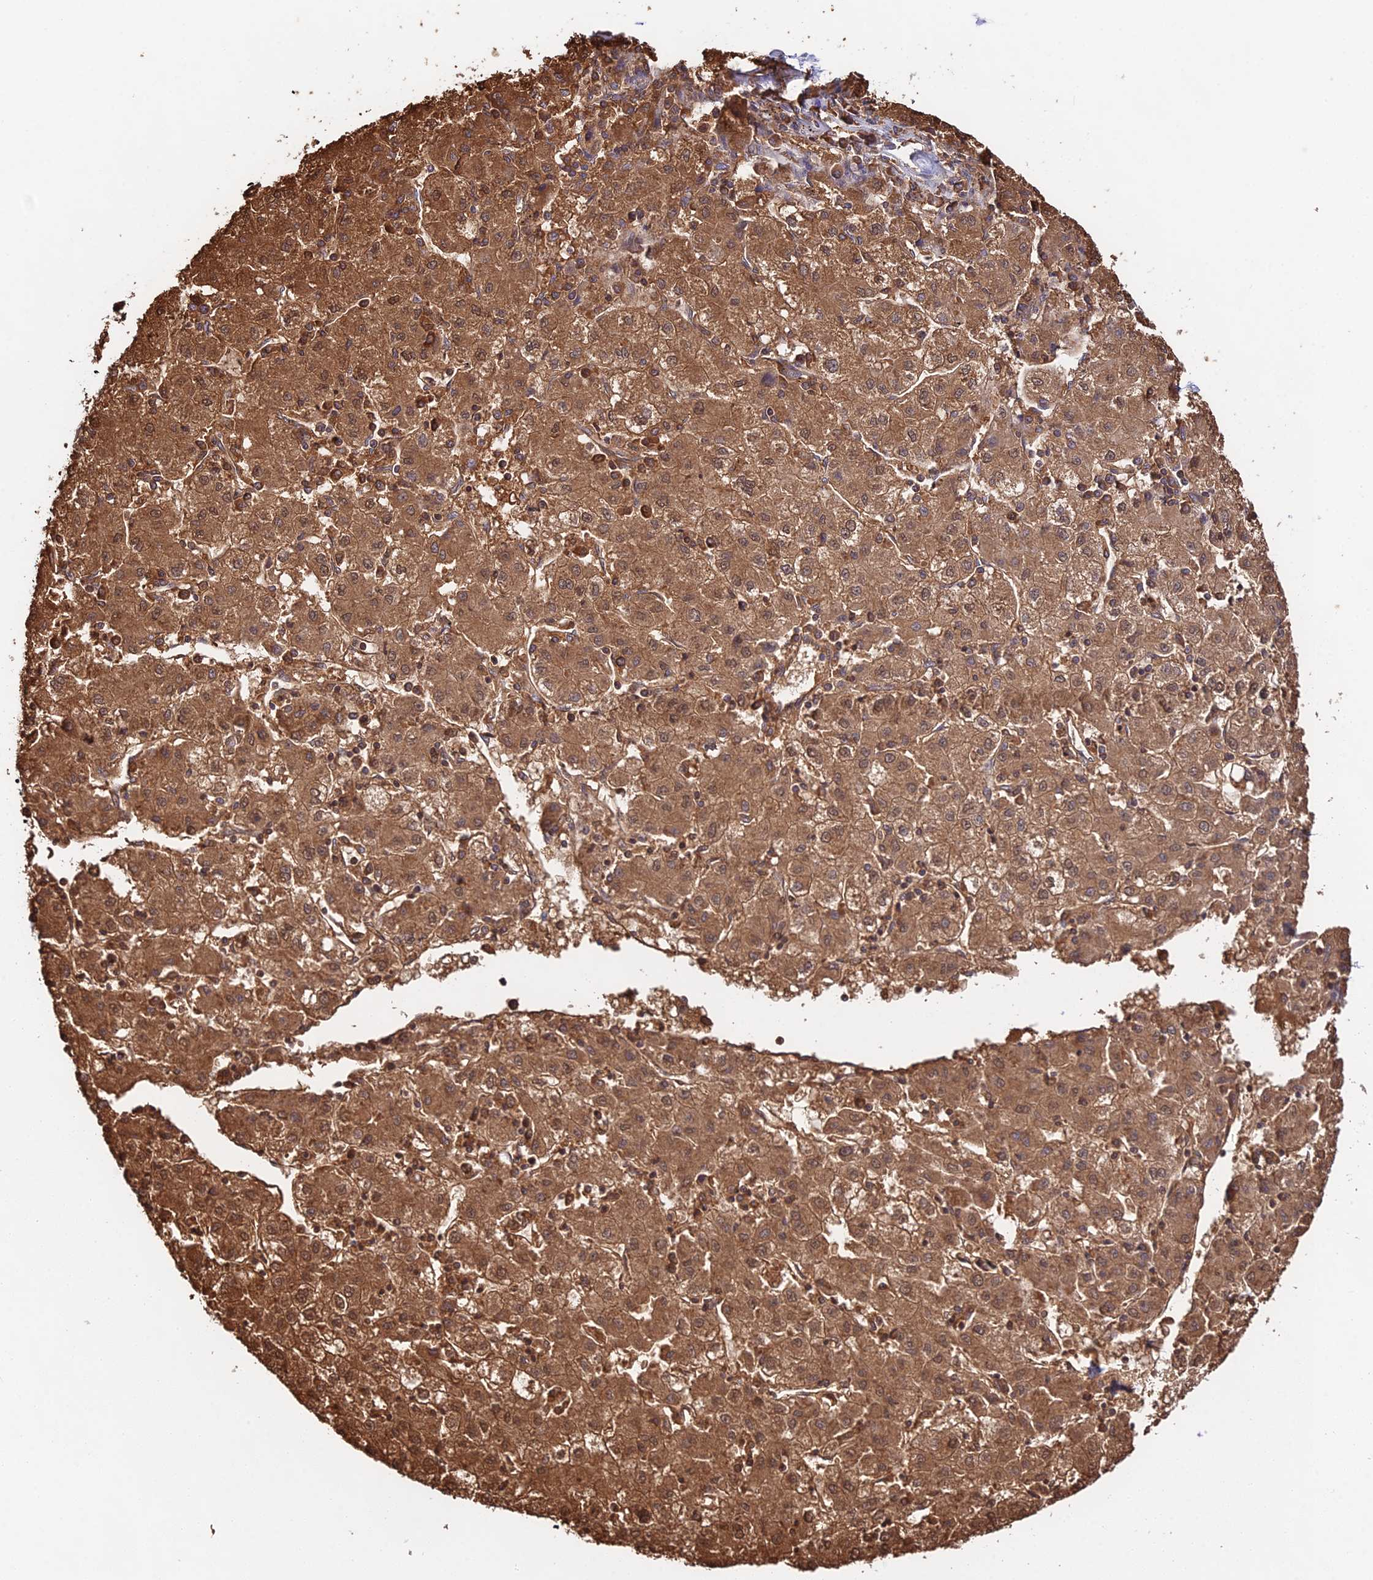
{"staining": {"intensity": "strong", "quantity": ">75%", "location": "cytoplasmic/membranous,nuclear"}, "tissue": "liver cancer", "cell_type": "Tumor cells", "image_type": "cancer", "snomed": [{"axis": "morphology", "description": "Carcinoma, Hepatocellular, NOS"}, {"axis": "topography", "description": "Liver"}], "caption": "An image of liver hepatocellular carcinoma stained for a protein reveals strong cytoplasmic/membranous and nuclear brown staining in tumor cells.", "gene": "FBP1", "patient": {"sex": "male", "age": 72}}